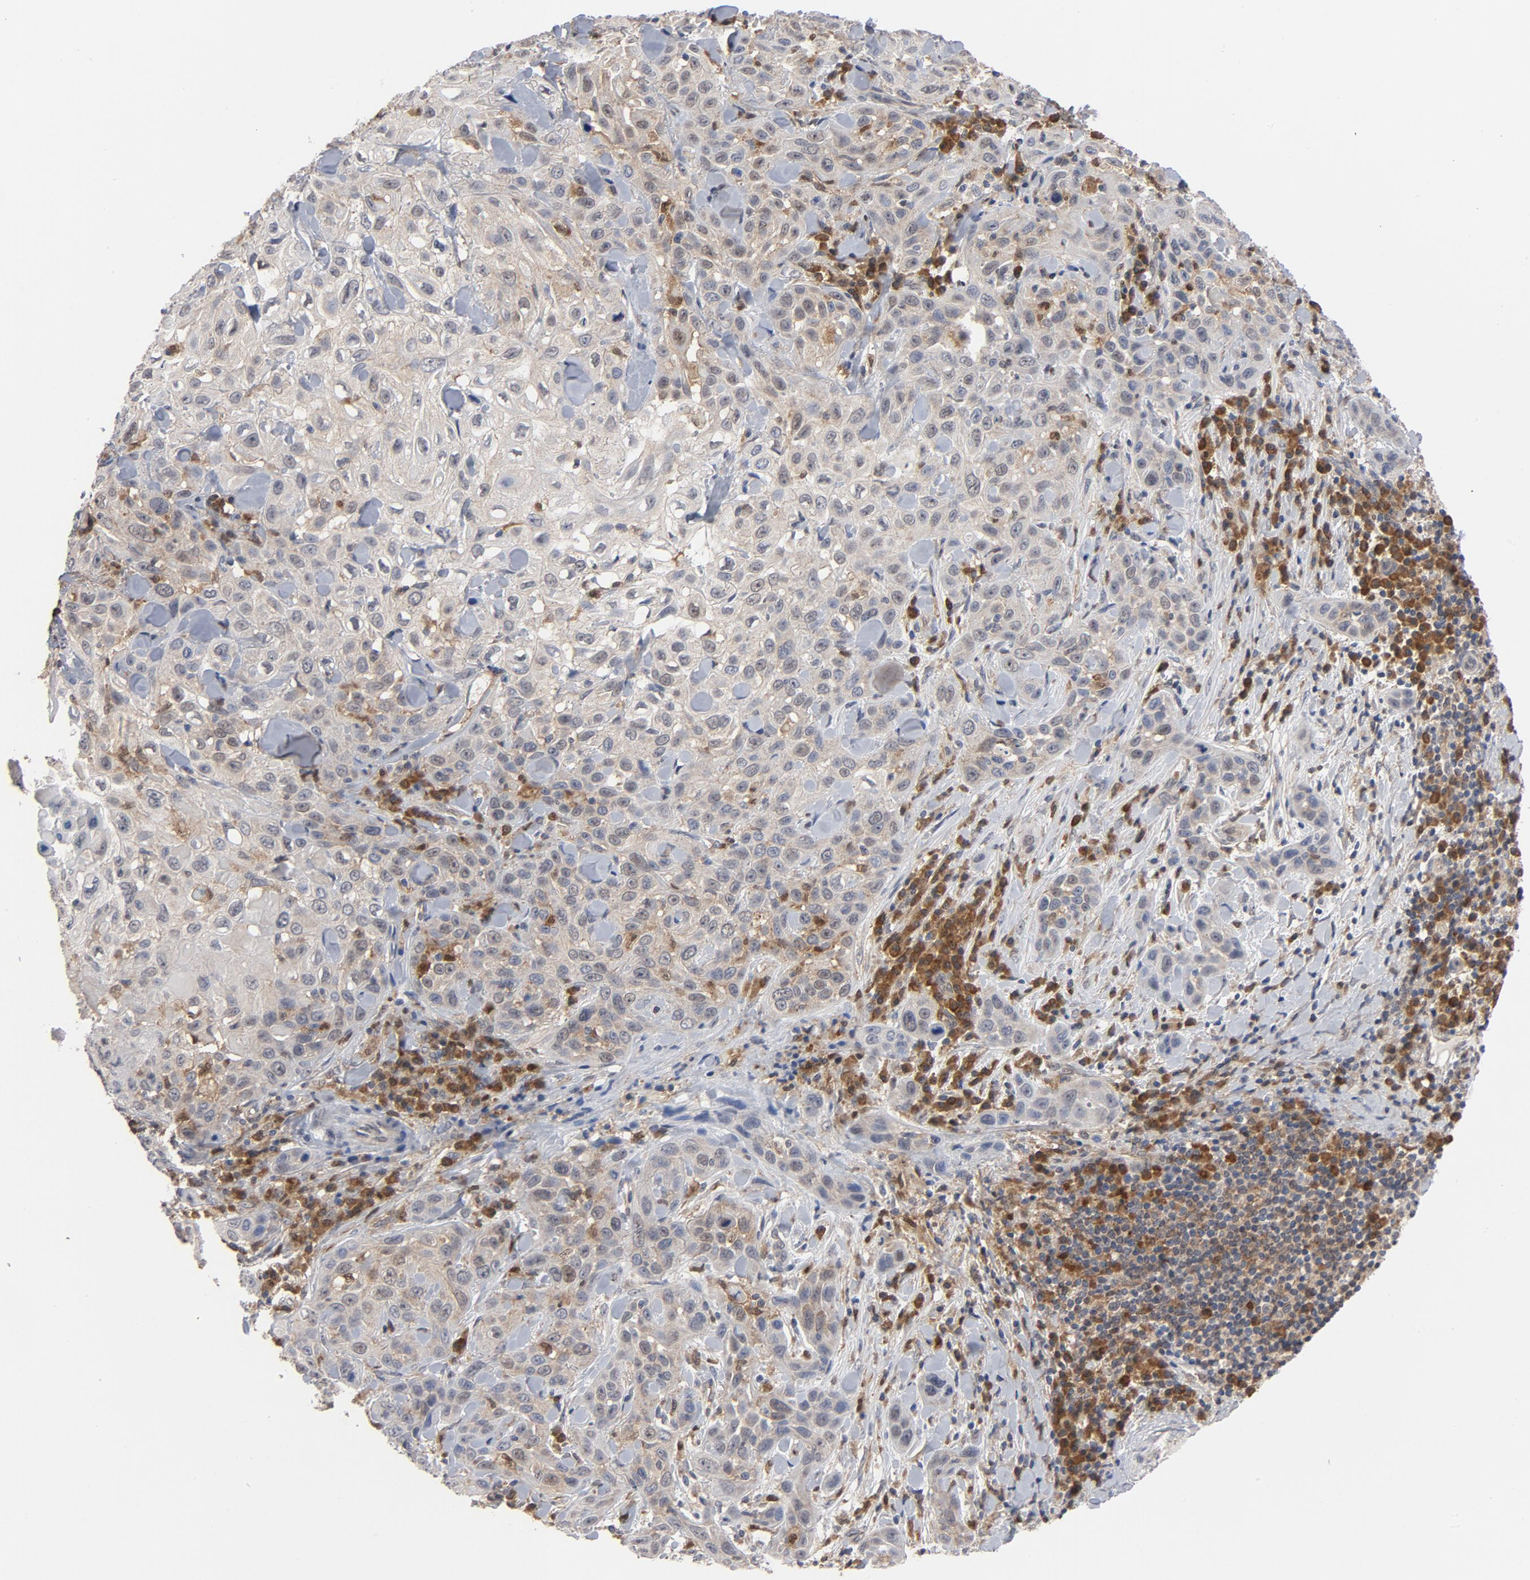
{"staining": {"intensity": "weak", "quantity": ">75%", "location": "cytoplasmic/membranous"}, "tissue": "skin cancer", "cell_type": "Tumor cells", "image_type": "cancer", "snomed": [{"axis": "morphology", "description": "Squamous cell carcinoma, NOS"}, {"axis": "topography", "description": "Skin"}], "caption": "This is an image of immunohistochemistry (IHC) staining of squamous cell carcinoma (skin), which shows weak expression in the cytoplasmic/membranous of tumor cells.", "gene": "PRDX1", "patient": {"sex": "male", "age": 84}}